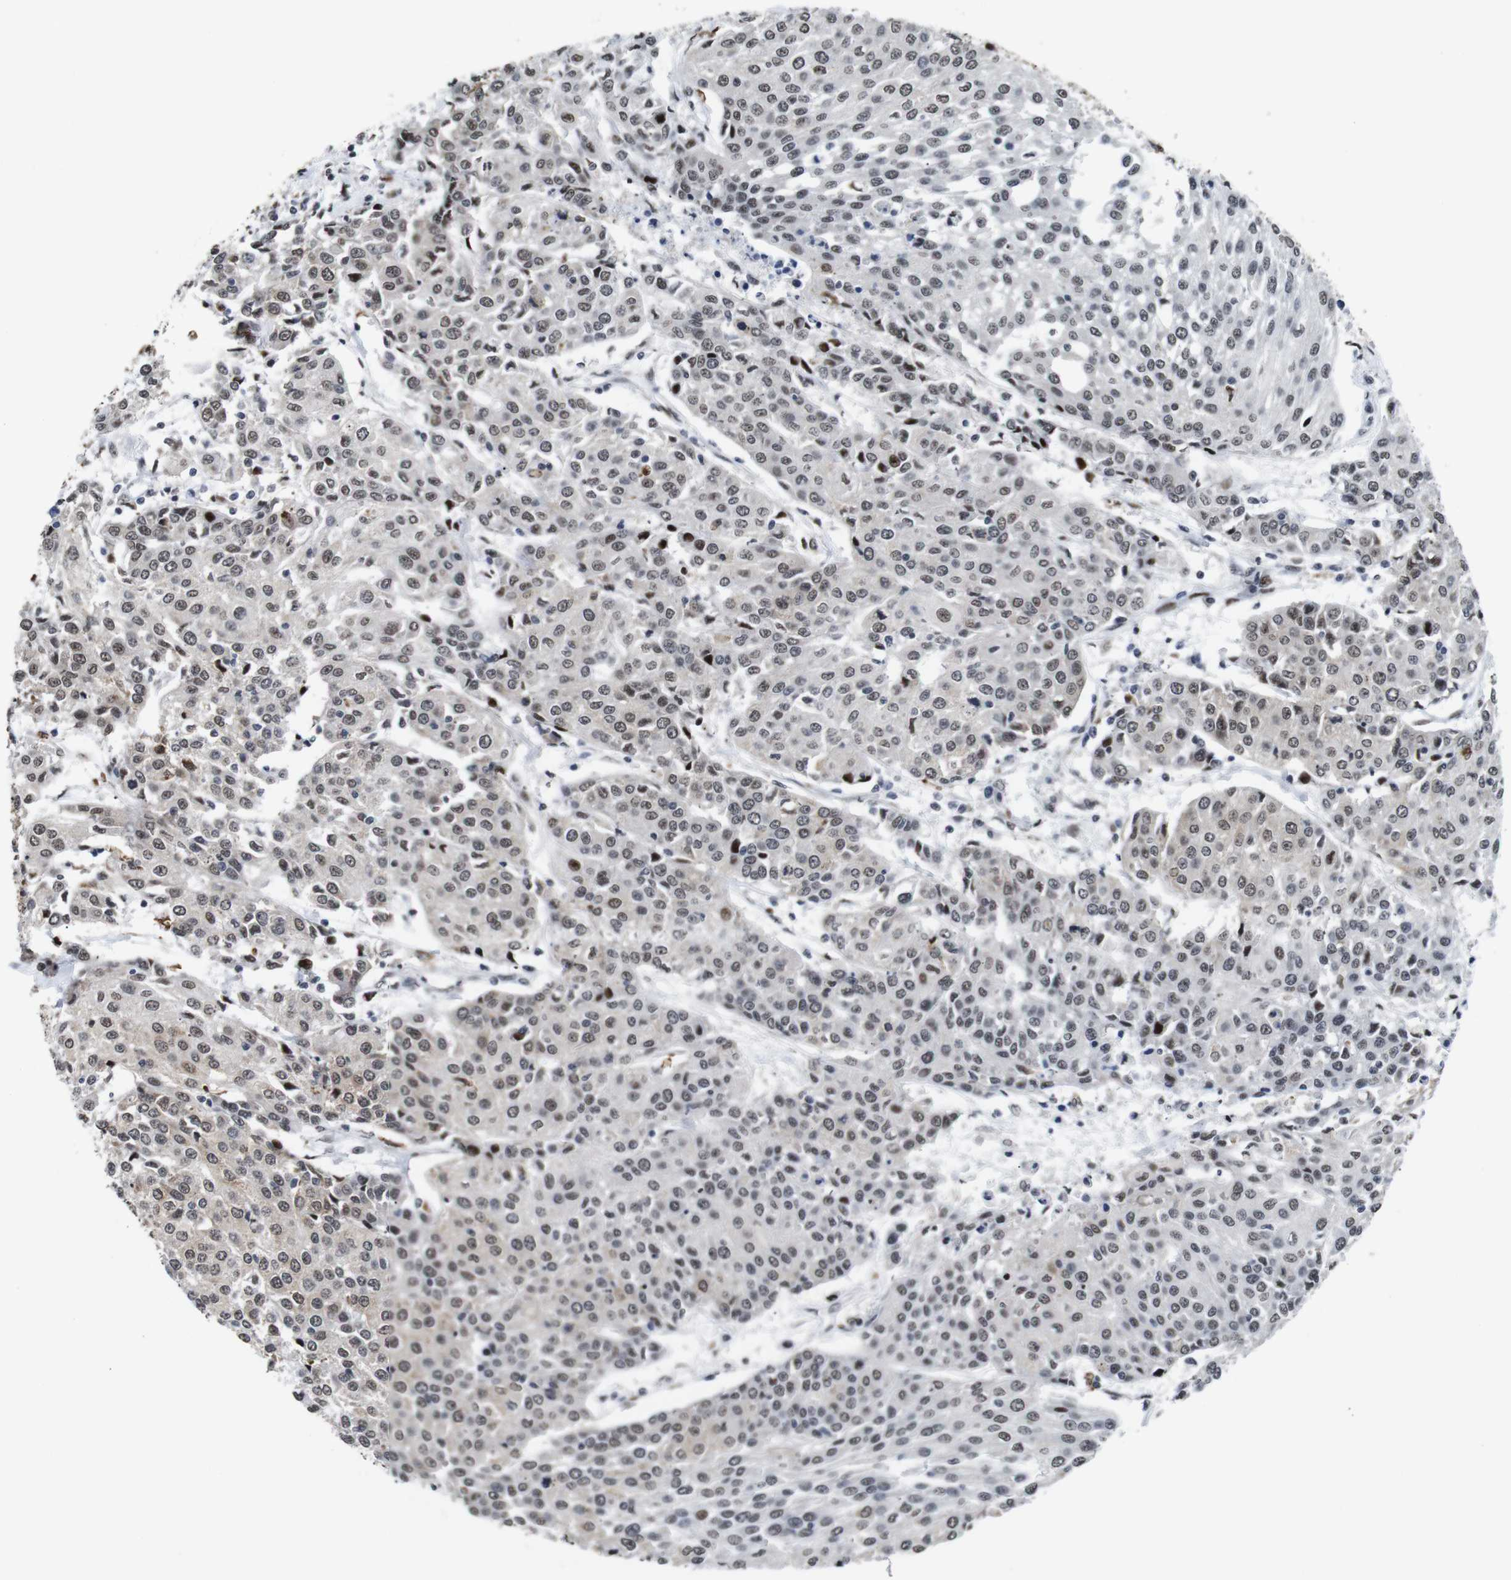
{"staining": {"intensity": "weak", "quantity": ">75%", "location": "nuclear"}, "tissue": "urothelial cancer", "cell_type": "Tumor cells", "image_type": "cancer", "snomed": [{"axis": "morphology", "description": "Urothelial carcinoma, High grade"}, {"axis": "topography", "description": "Urinary bladder"}], "caption": "Immunohistochemistry micrograph of urothelial cancer stained for a protein (brown), which shows low levels of weak nuclear positivity in about >75% of tumor cells.", "gene": "EIF4G1", "patient": {"sex": "female", "age": 85}}